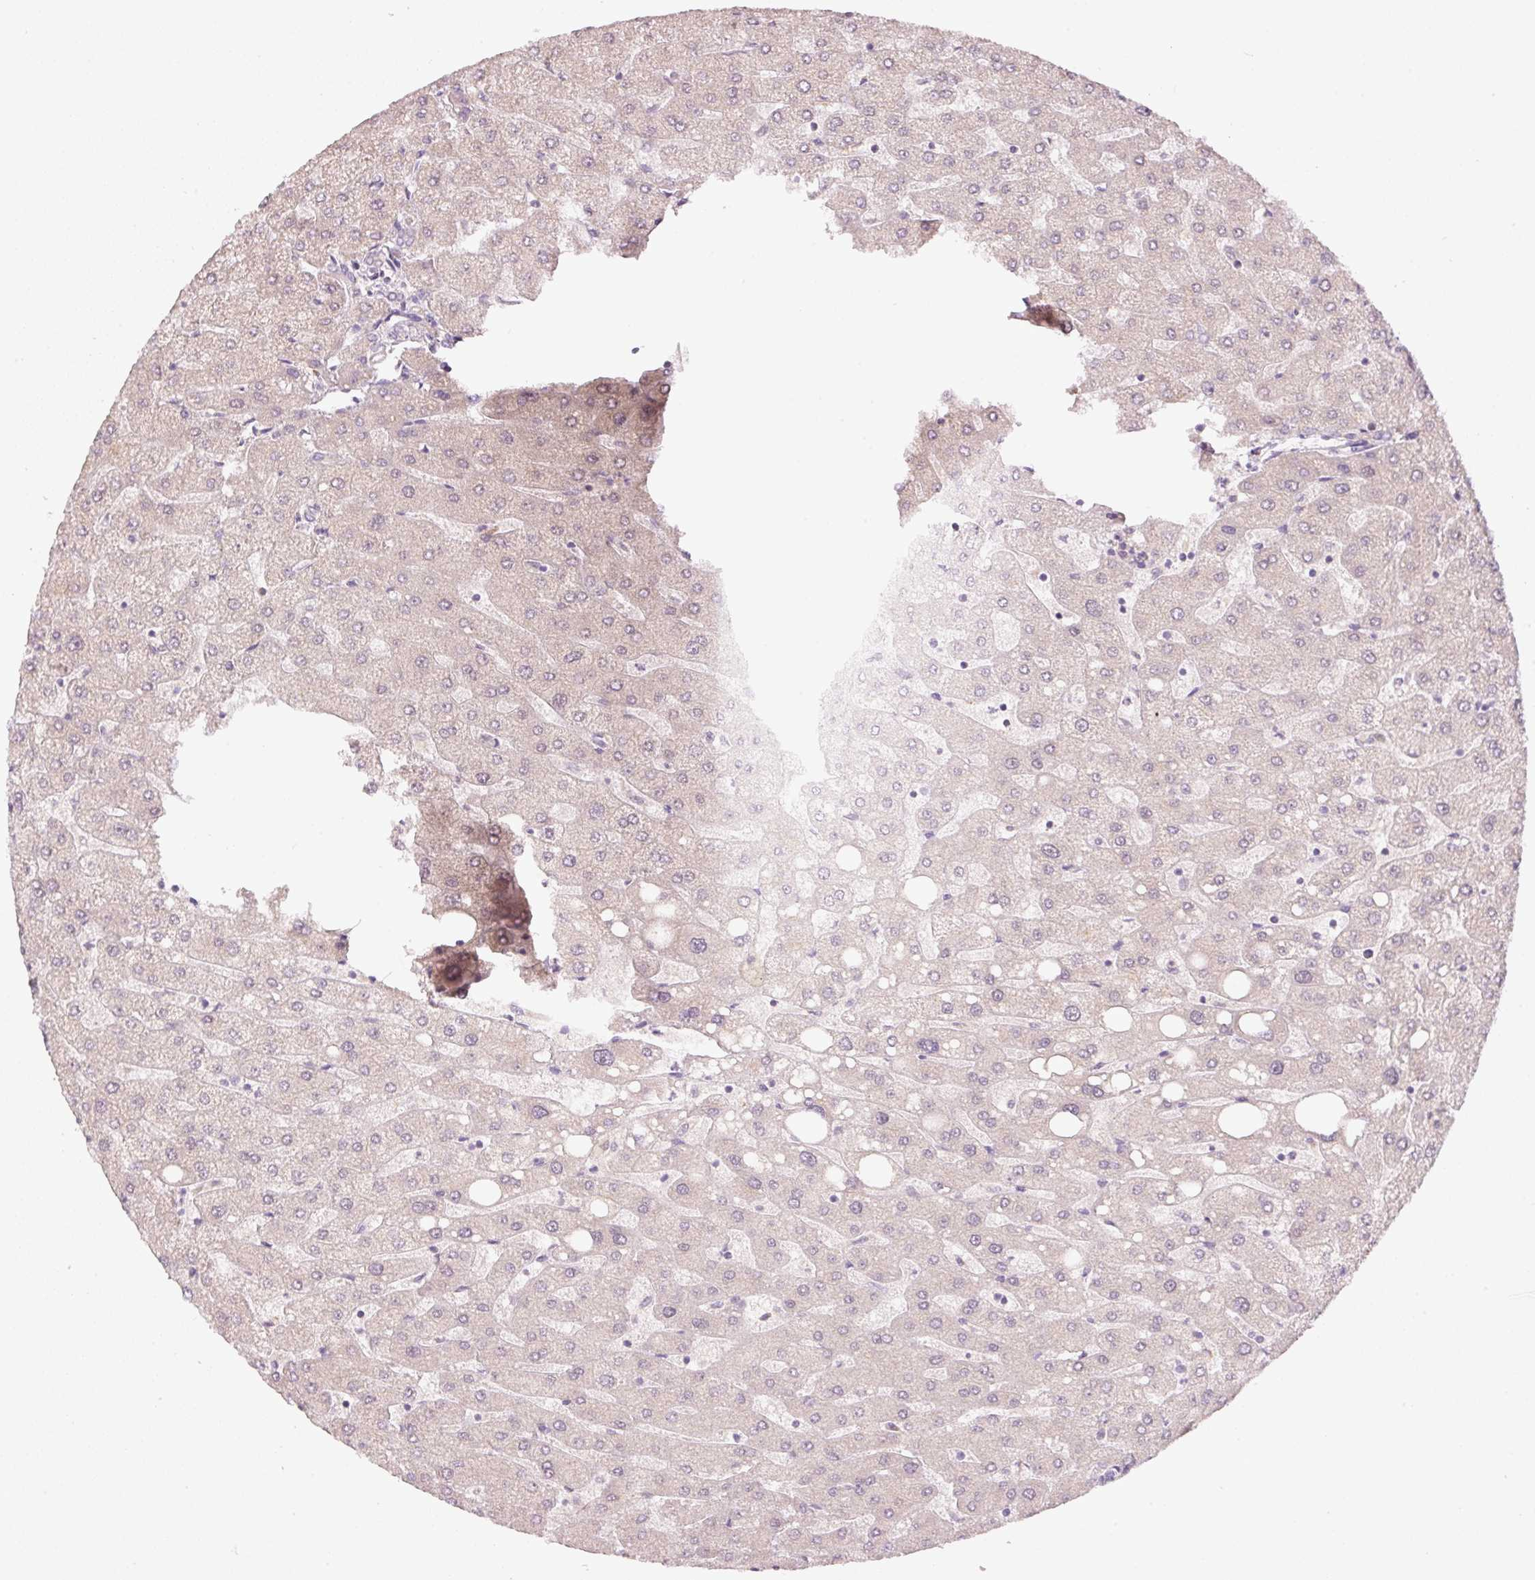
{"staining": {"intensity": "negative", "quantity": "none", "location": "none"}, "tissue": "liver", "cell_type": "Cholangiocytes", "image_type": "normal", "snomed": [{"axis": "morphology", "description": "Normal tissue, NOS"}, {"axis": "topography", "description": "Liver"}], "caption": "Liver stained for a protein using immunohistochemistry displays no expression cholangiocytes.", "gene": "MAP10", "patient": {"sex": "male", "age": 67}}